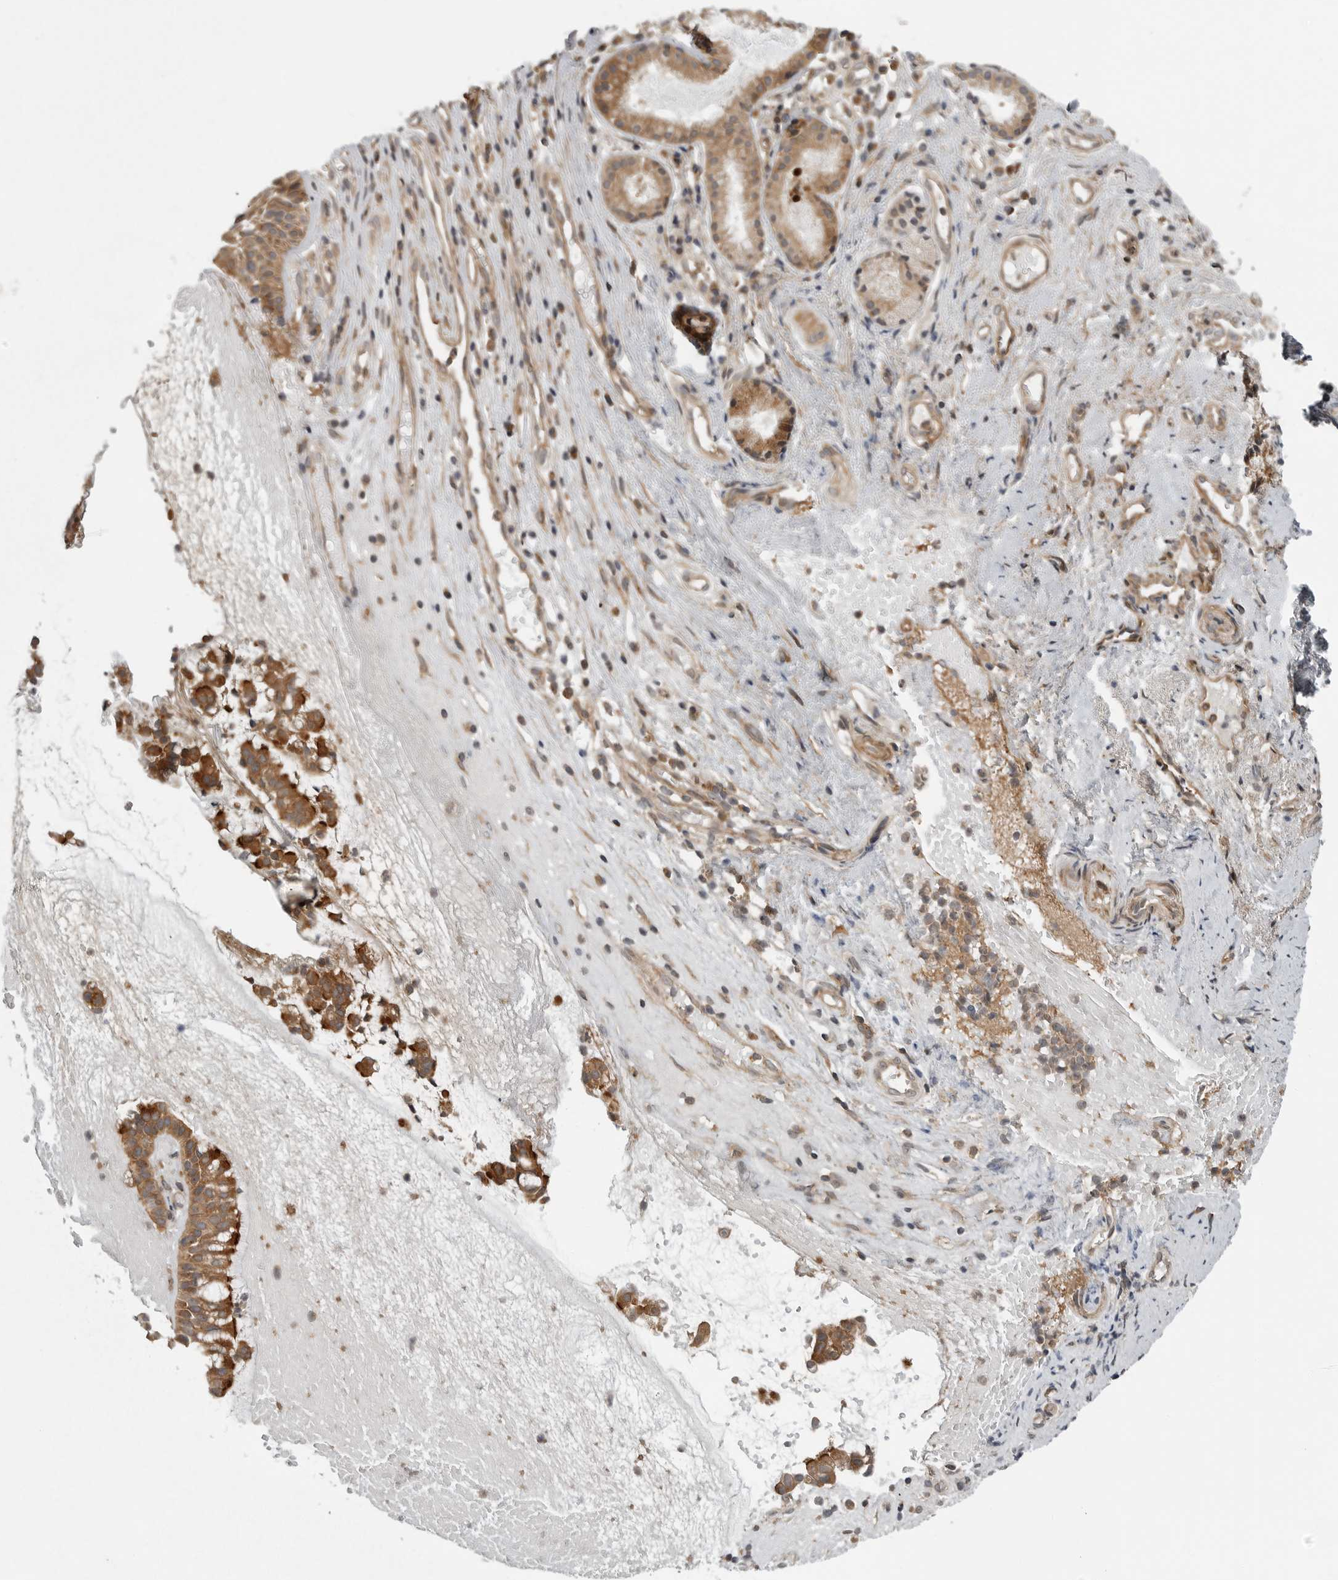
{"staining": {"intensity": "moderate", "quantity": ">75%", "location": "cytoplasmic/membranous"}, "tissue": "nasopharynx", "cell_type": "Respiratory epithelial cells", "image_type": "normal", "snomed": [{"axis": "morphology", "description": "Normal tissue, NOS"}, {"axis": "topography", "description": "Nasopharynx"}], "caption": "The image reveals staining of unremarkable nasopharynx, revealing moderate cytoplasmic/membranous protein staining (brown color) within respiratory epithelial cells. (DAB IHC with brightfield microscopy, high magnification).", "gene": "LRRC45", "patient": {"sex": "female", "age": 39}}